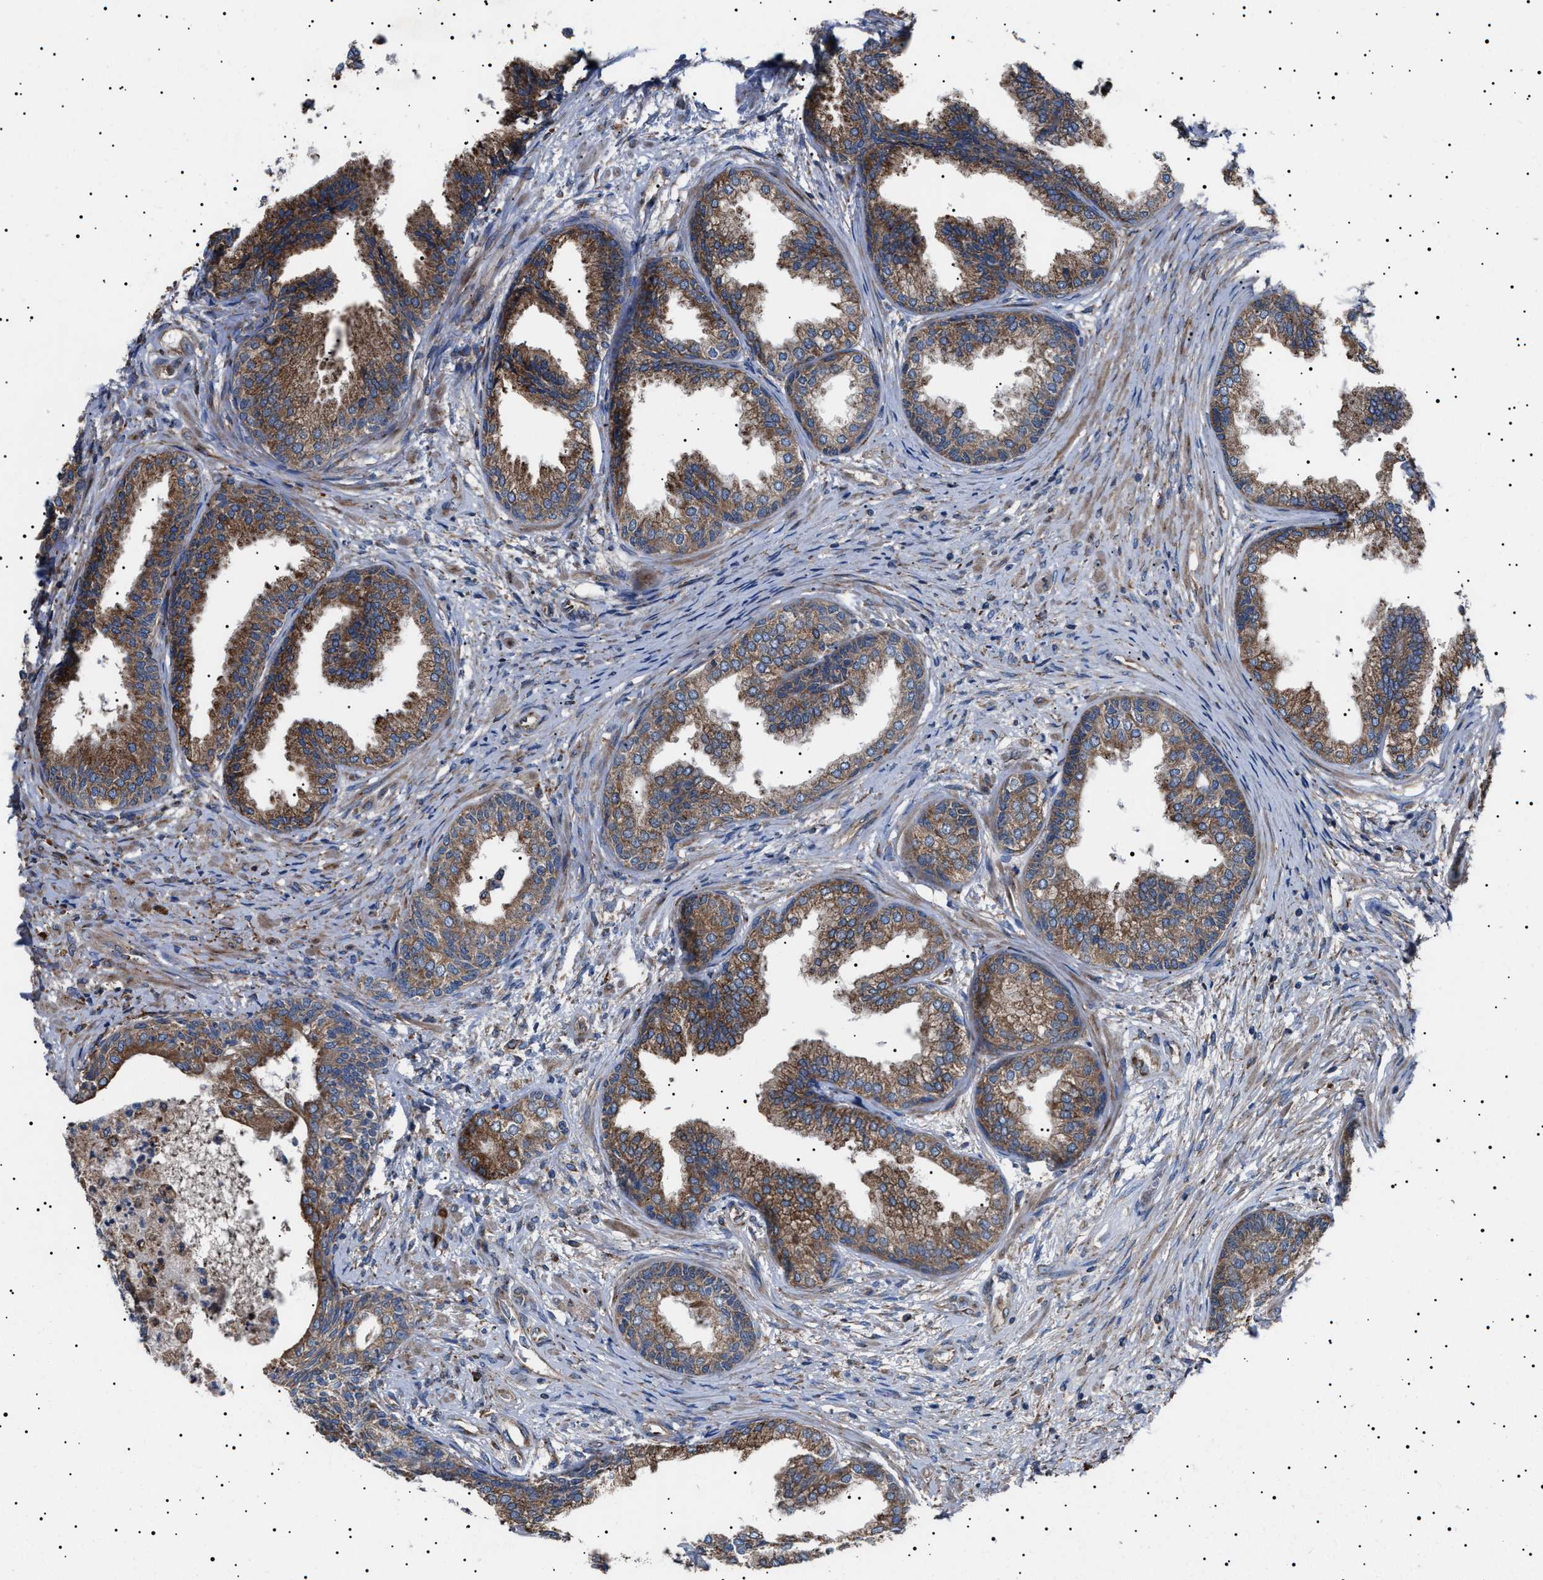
{"staining": {"intensity": "strong", "quantity": ">75%", "location": "cytoplasmic/membranous"}, "tissue": "prostate", "cell_type": "Glandular cells", "image_type": "normal", "snomed": [{"axis": "morphology", "description": "Normal tissue, NOS"}, {"axis": "topography", "description": "Prostate"}], "caption": "Immunohistochemical staining of benign human prostate shows >75% levels of strong cytoplasmic/membranous protein expression in about >75% of glandular cells.", "gene": "TOP1MT", "patient": {"sex": "male", "age": 76}}